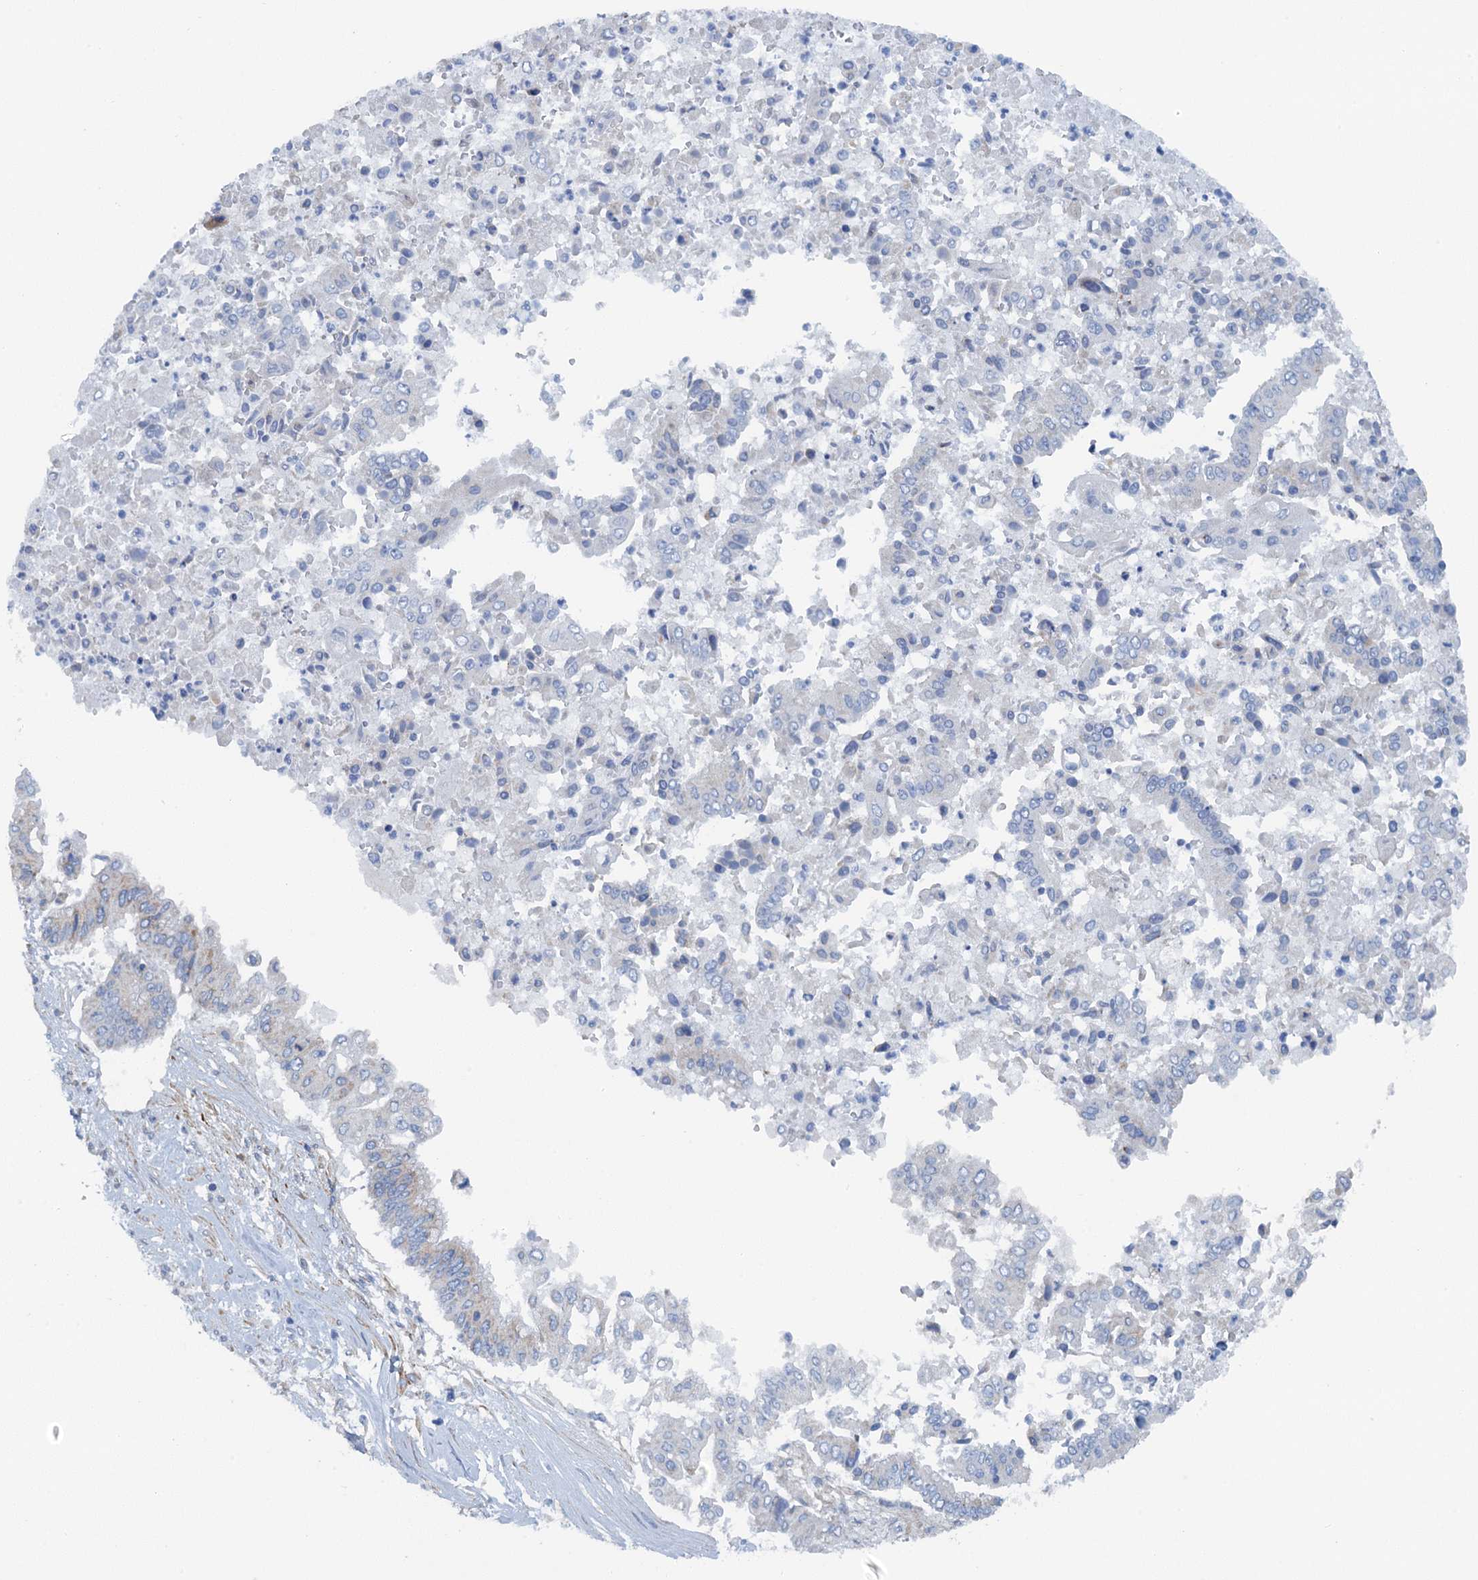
{"staining": {"intensity": "negative", "quantity": "none", "location": "none"}, "tissue": "pancreatic cancer", "cell_type": "Tumor cells", "image_type": "cancer", "snomed": [{"axis": "morphology", "description": "Adenocarcinoma, NOS"}, {"axis": "topography", "description": "Pancreas"}], "caption": "An immunohistochemistry histopathology image of adenocarcinoma (pancreatic) is shown. There is no staining in tumor cells of adenocarcinoma (pancreatic). (Brightfield microscopy of DAB immunohistochemistry (IHC) at high magnification).", "gene": "POGLUT3", "patient": {"sex": "female", "age": 77}}